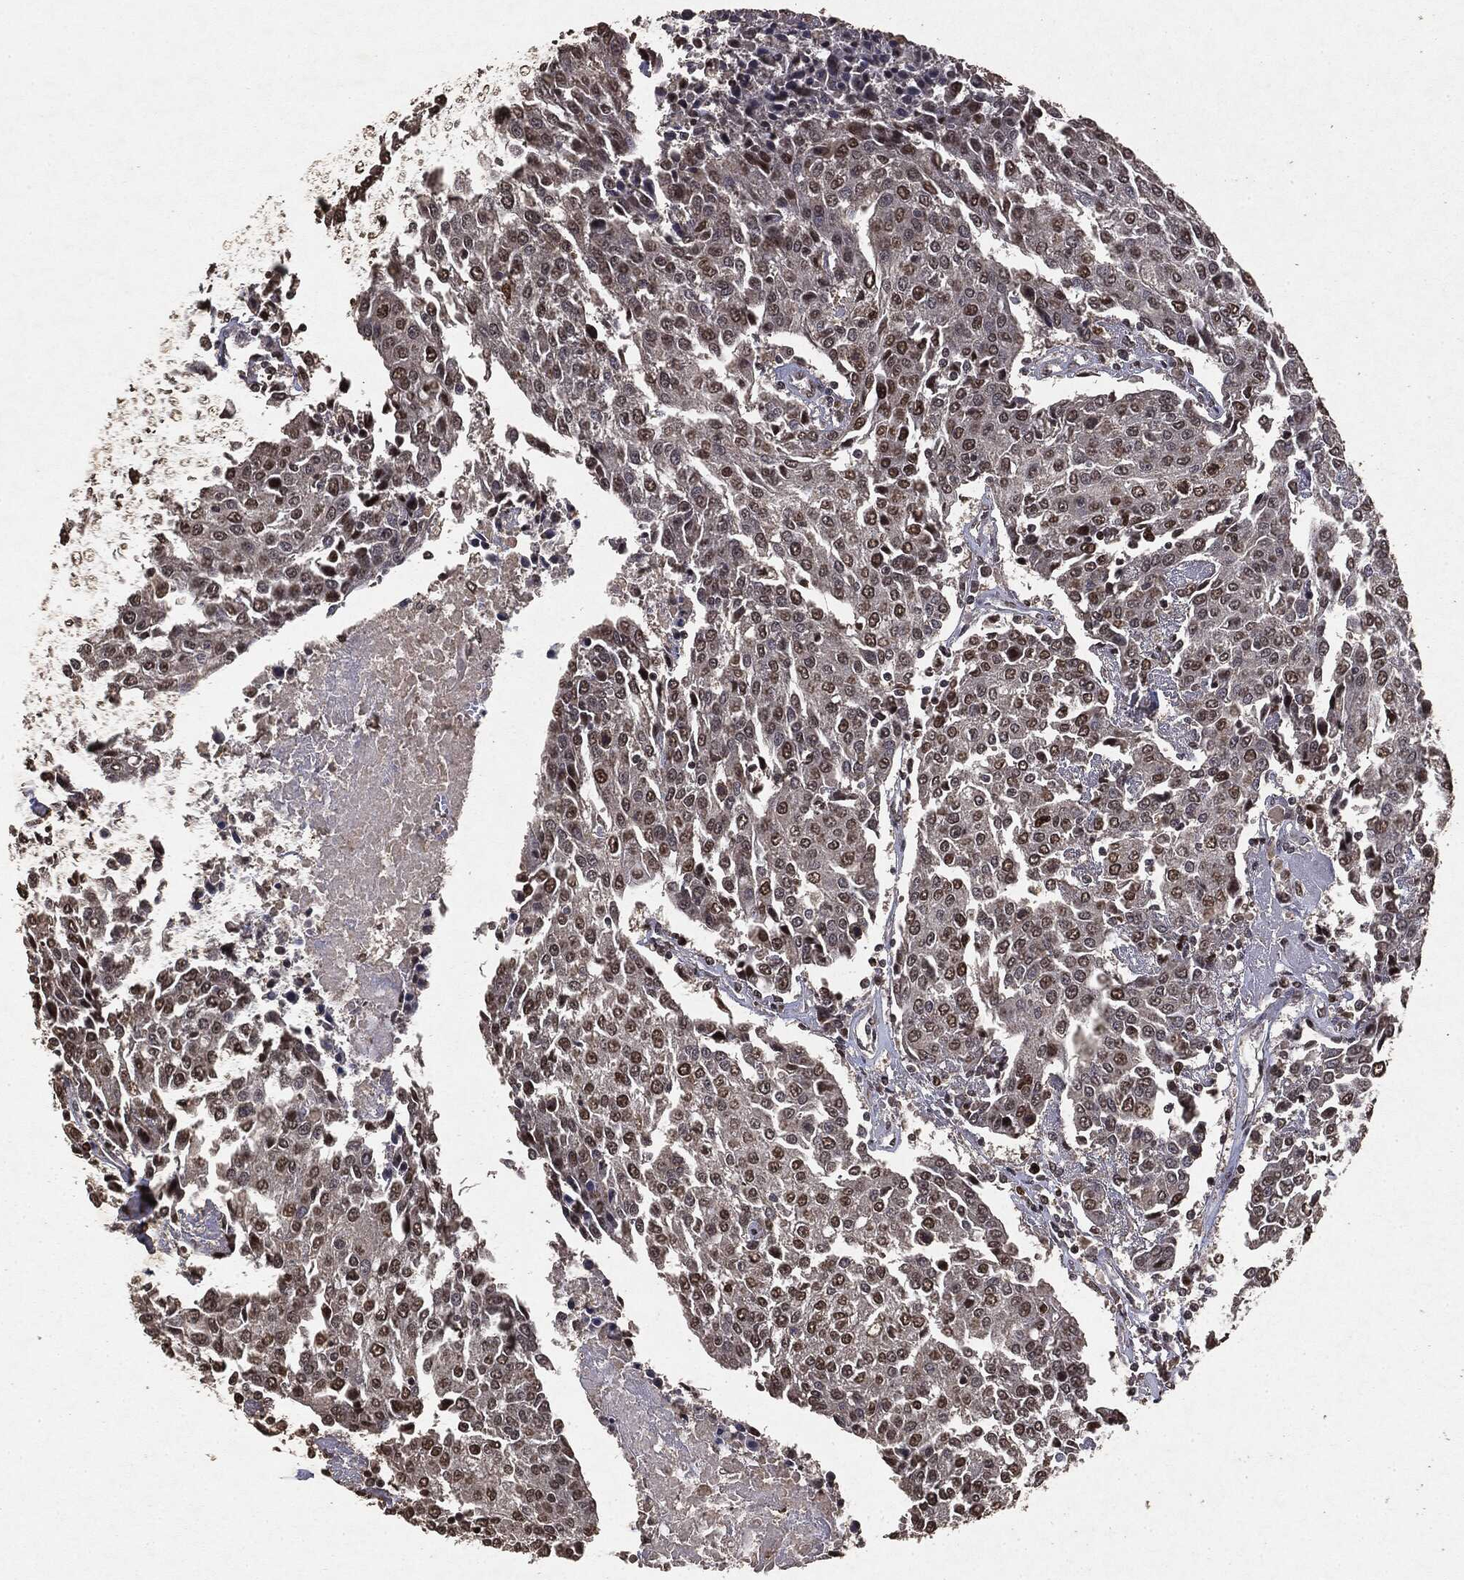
{"staining": {"intensity": "moderate", "quantity": "25%-75%", "location": "nuclear"}, "tissue": "urothelial cancer", "cell_type": "Tumor cells", "image_type": "cancer", "snomed": [{"axis": "morphology", "description": "Urothelial carcinoma, High grade"}, {"axis": "topography", "description": "Urinary bladder"}], "caption": "DAB (3,3'-diaminobenzidine) immunohistochemical staining of high-grade urothelial carcinoma shows moderate nuclear protein expression in about 25%-75% of tumor cells.", "gene": "RAD18", "patient": {"sex": "female", "age": 85}}